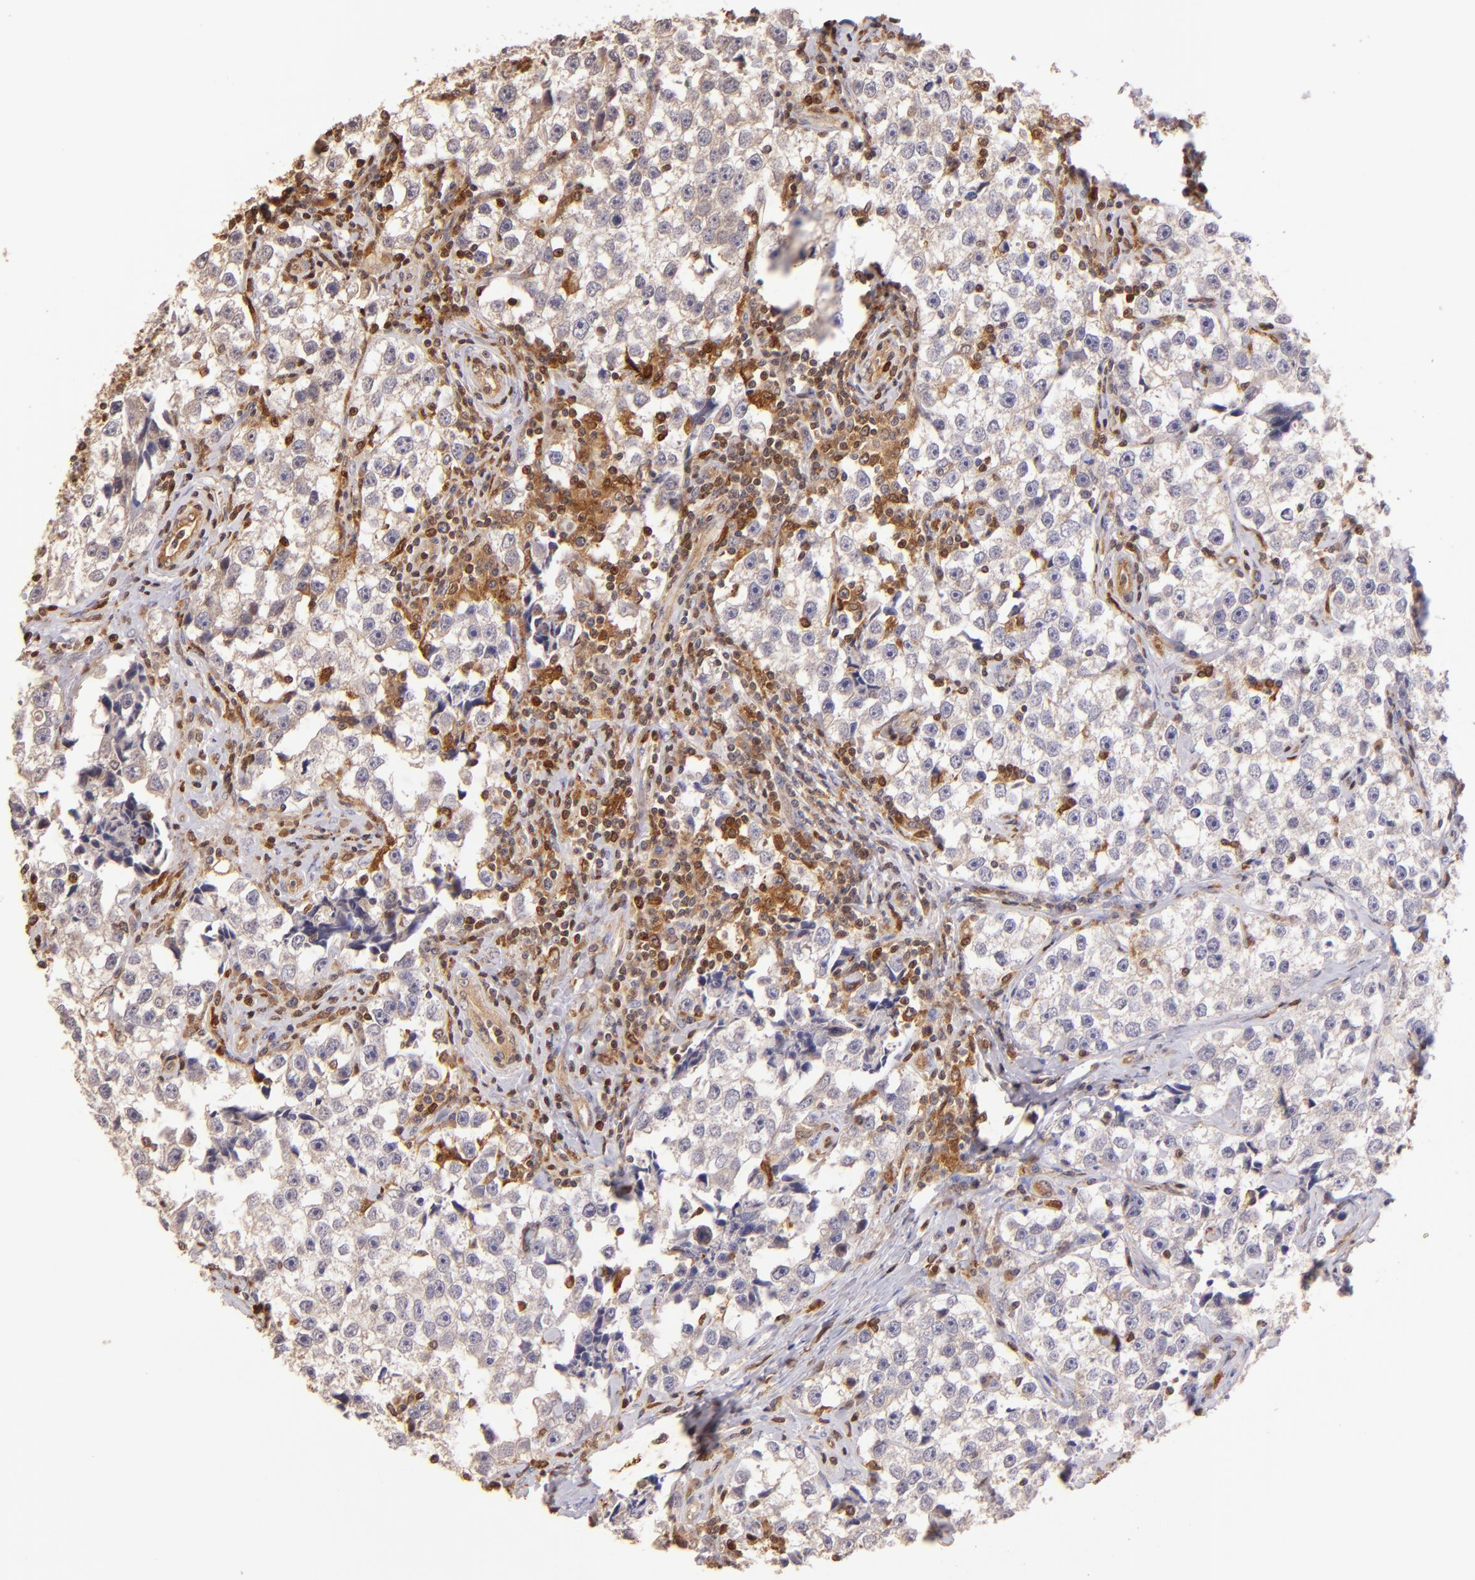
{"staining": {"intensity": "weak", "quantity": "25%-75%", "location": "cytoplasmic/membranous"}, "tissue": "testis cancer", "cell_type": "Tumor cells", "image_type": "cancer", "snomed": [{"axis": "morphology", "description": "Seminoma, NOS"}, {"axis": "topography", "description": "Testis"}], "caption": "Protein expression analysis of testis seminoma shows weak cytoplasmic/membranous positivity in about 25%-75% of tumor cells.", "gene": "BTK", "patient": {"sex": "male", "age": 32}}